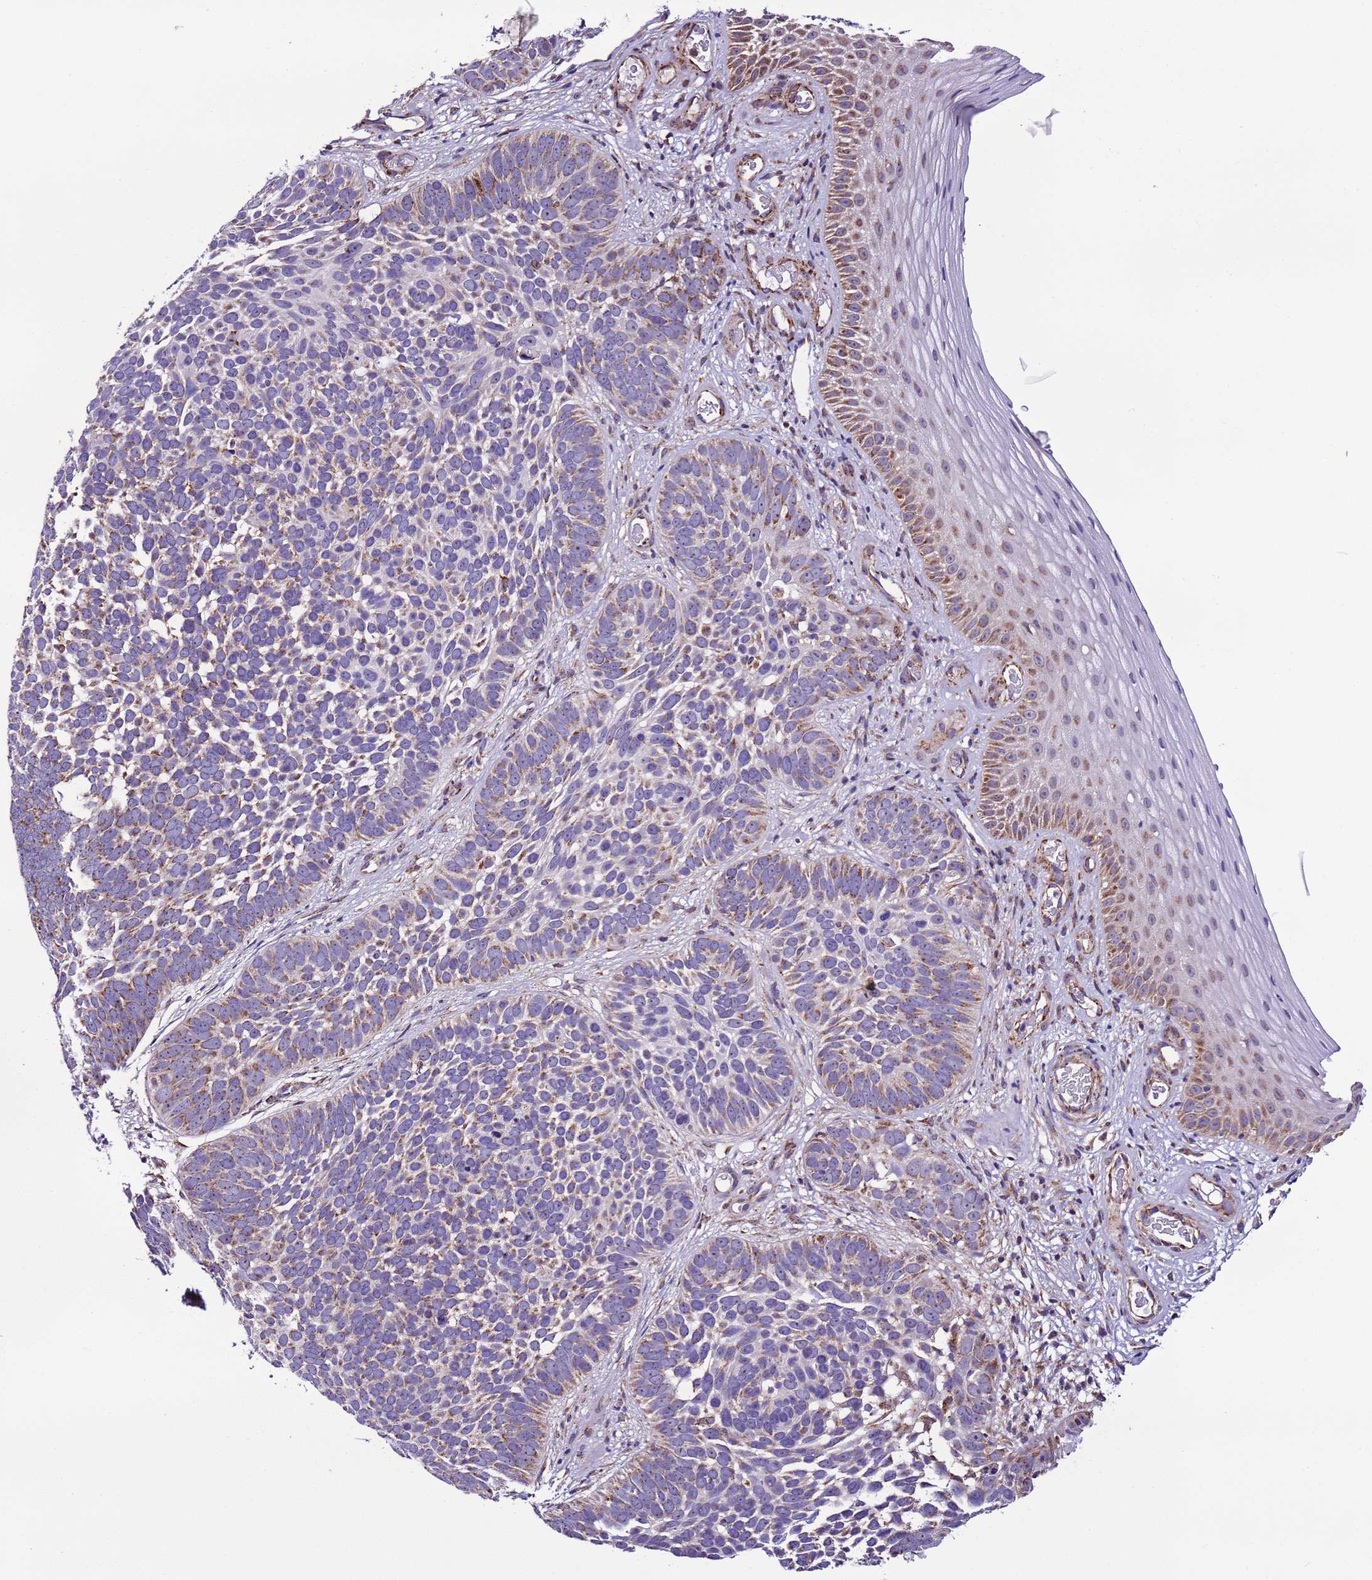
{"staining": {"intensity": "moderate", "quantity": "25%-75%", "location": "cytoplasmic/membranous"}, "tissue": "skin cancer", "cell_type": "Tumor cells", "image_type": "cancer", "snomed": [{"axis": "morphology", "description": "Basal cell carcinoma"}, {"axis": "topography", "description": "Skin"}], "caption": "Immunohistochemistry (IHC) micrograph of neoplastic tissue: human skin cancer stained using immunohistochemistry exhibits medium levels of moderate protein expression localized specifically in the cytoplasmic/membranous of tumor cells, appearing as a cytoplasmic/membranous brown color.", "gene": "UEVLD", "patient": {"sex": "male", "age": 89}}